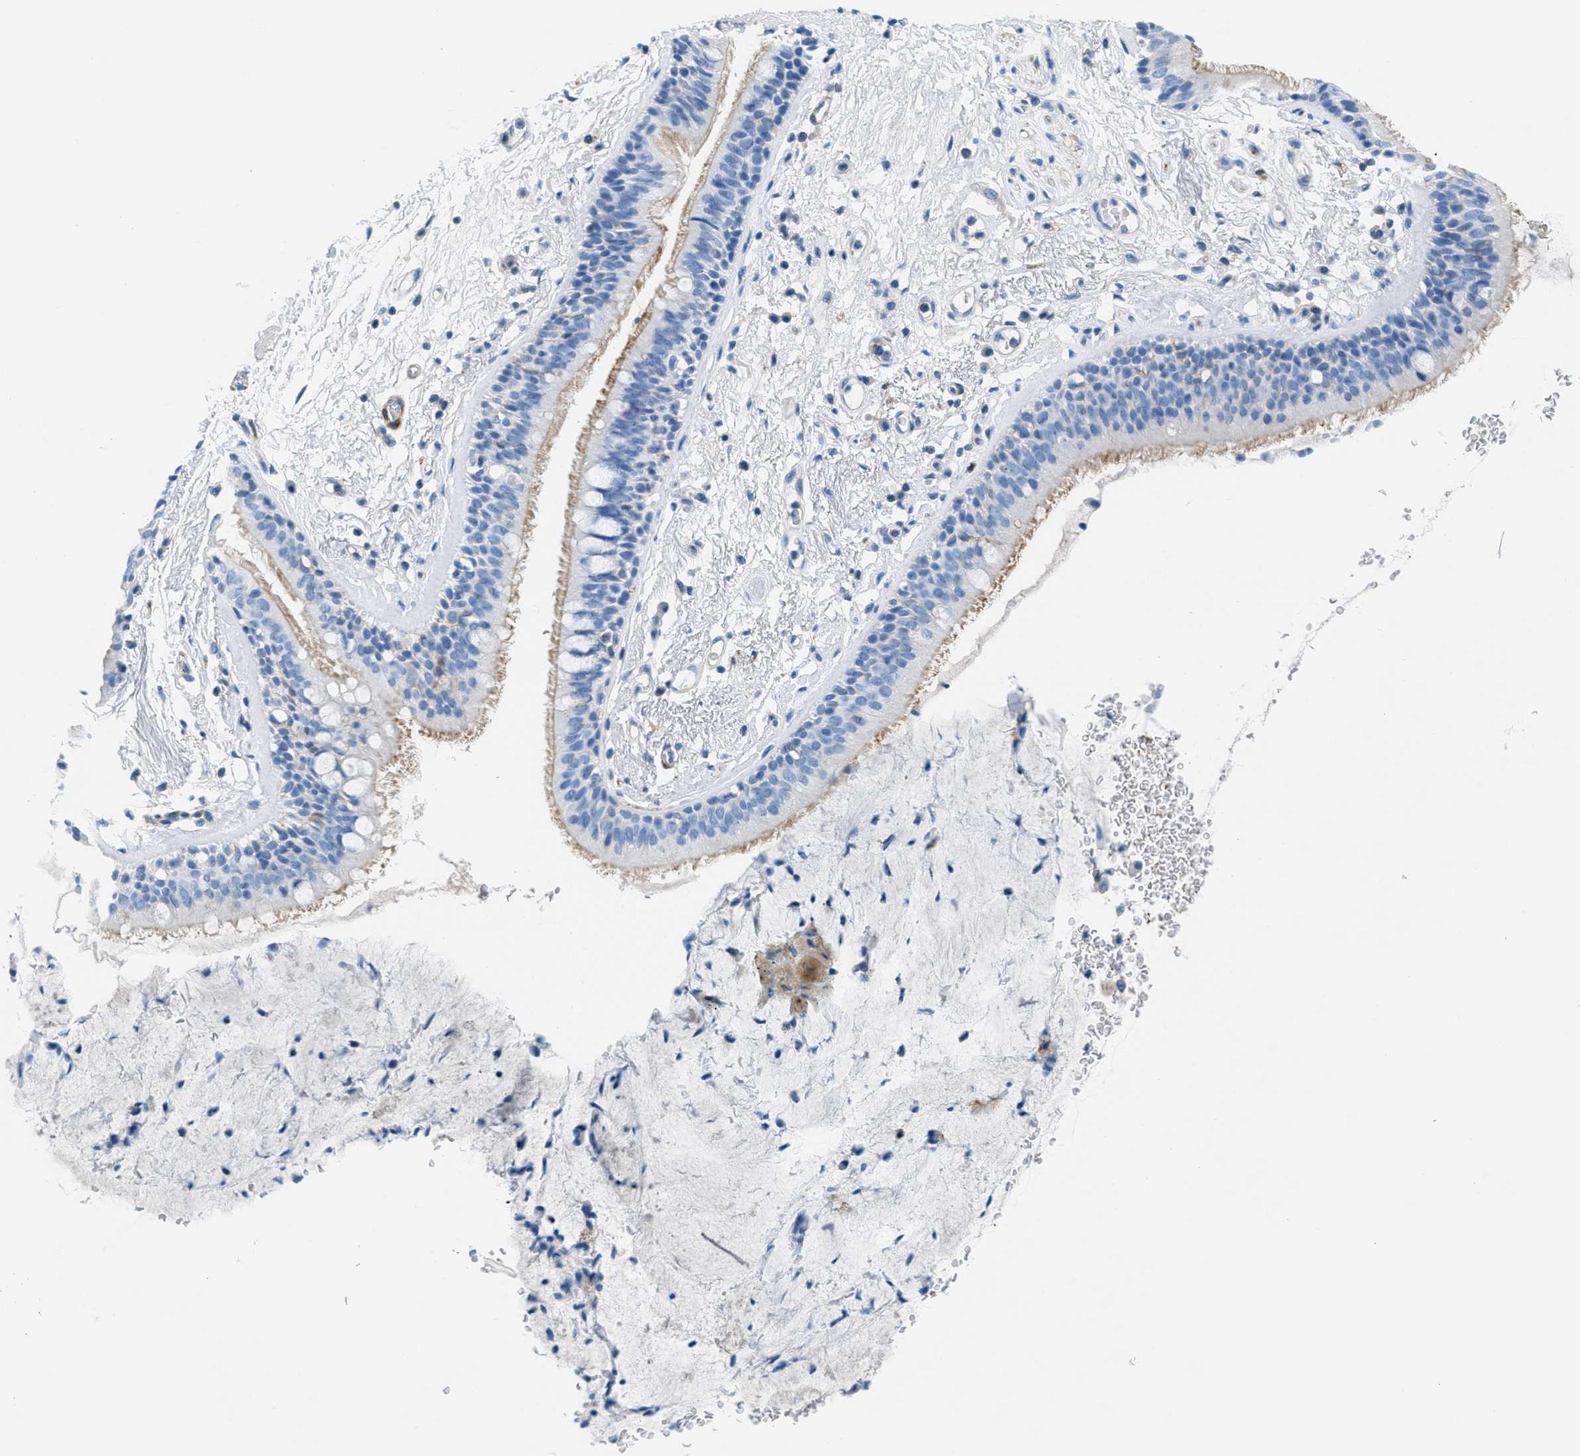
{"staining": {"intensity": "weak", "quantity": "25%-75%", "location": "cytoplasmic/membranous"}, "tissue": "bronchus", "cell_type": "Respiratory epithelial cells", "image_type": "normal", "snomed": [{"axis": "morphology", "description": "Normal tissue, NOS"}, {"axis": "topography", "description": "Cartilage tissue"}], "caption": "Protein positivity by immunohistochemistry (IHC) shows weak cytoplasmic/membranous positivity in approximately 25%-75% of respiratory epithelial cells in benign bronchus. Nuclei are stained in blue.", "gene": "MAPRE2", "patient": {"sex": "female", "age": 63}}